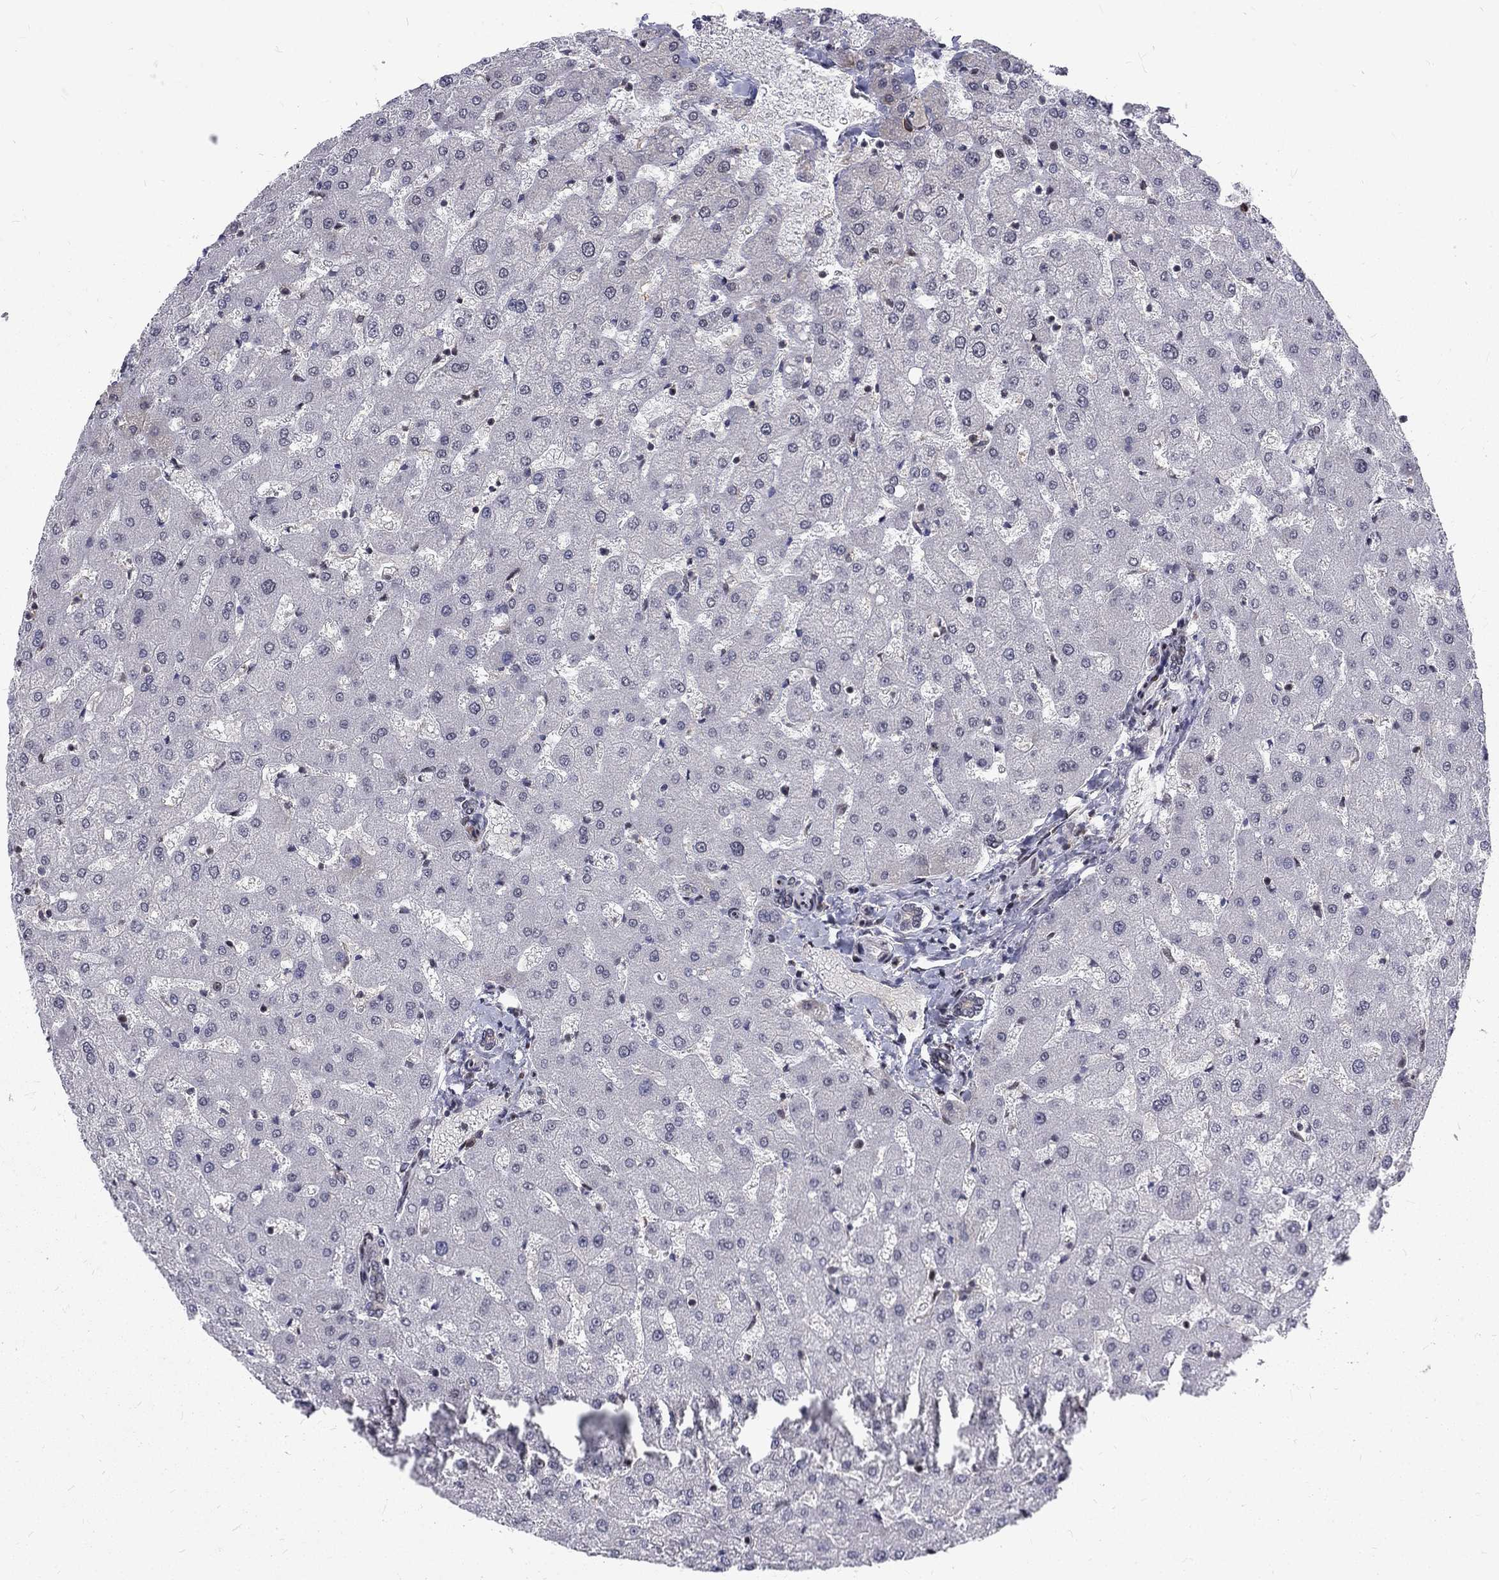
{"staining": {"intensity": "negative", "quantity": "none", "location": "none"}, "tissue": "liver", "cell_type": "Cholangiocytes", "image_type": "normal", "snomed": [{"axis": "morphology", "description": "Normal tissue, NOS"}, {"axis": "topography", "description": "Liver"}], "caption": "An immunohistochemistry histopathology image of benign liver is shown. There is no staining in cholangiocytes of liver. (Stains: DAB (3,3'-diaminobenzidine) IHC with hematoxylin counter stain, Microscopy: brightfield microscopy at high magnification).", "gene": "TCEAL1", "patient": {"sex": "female", "age": 50}}